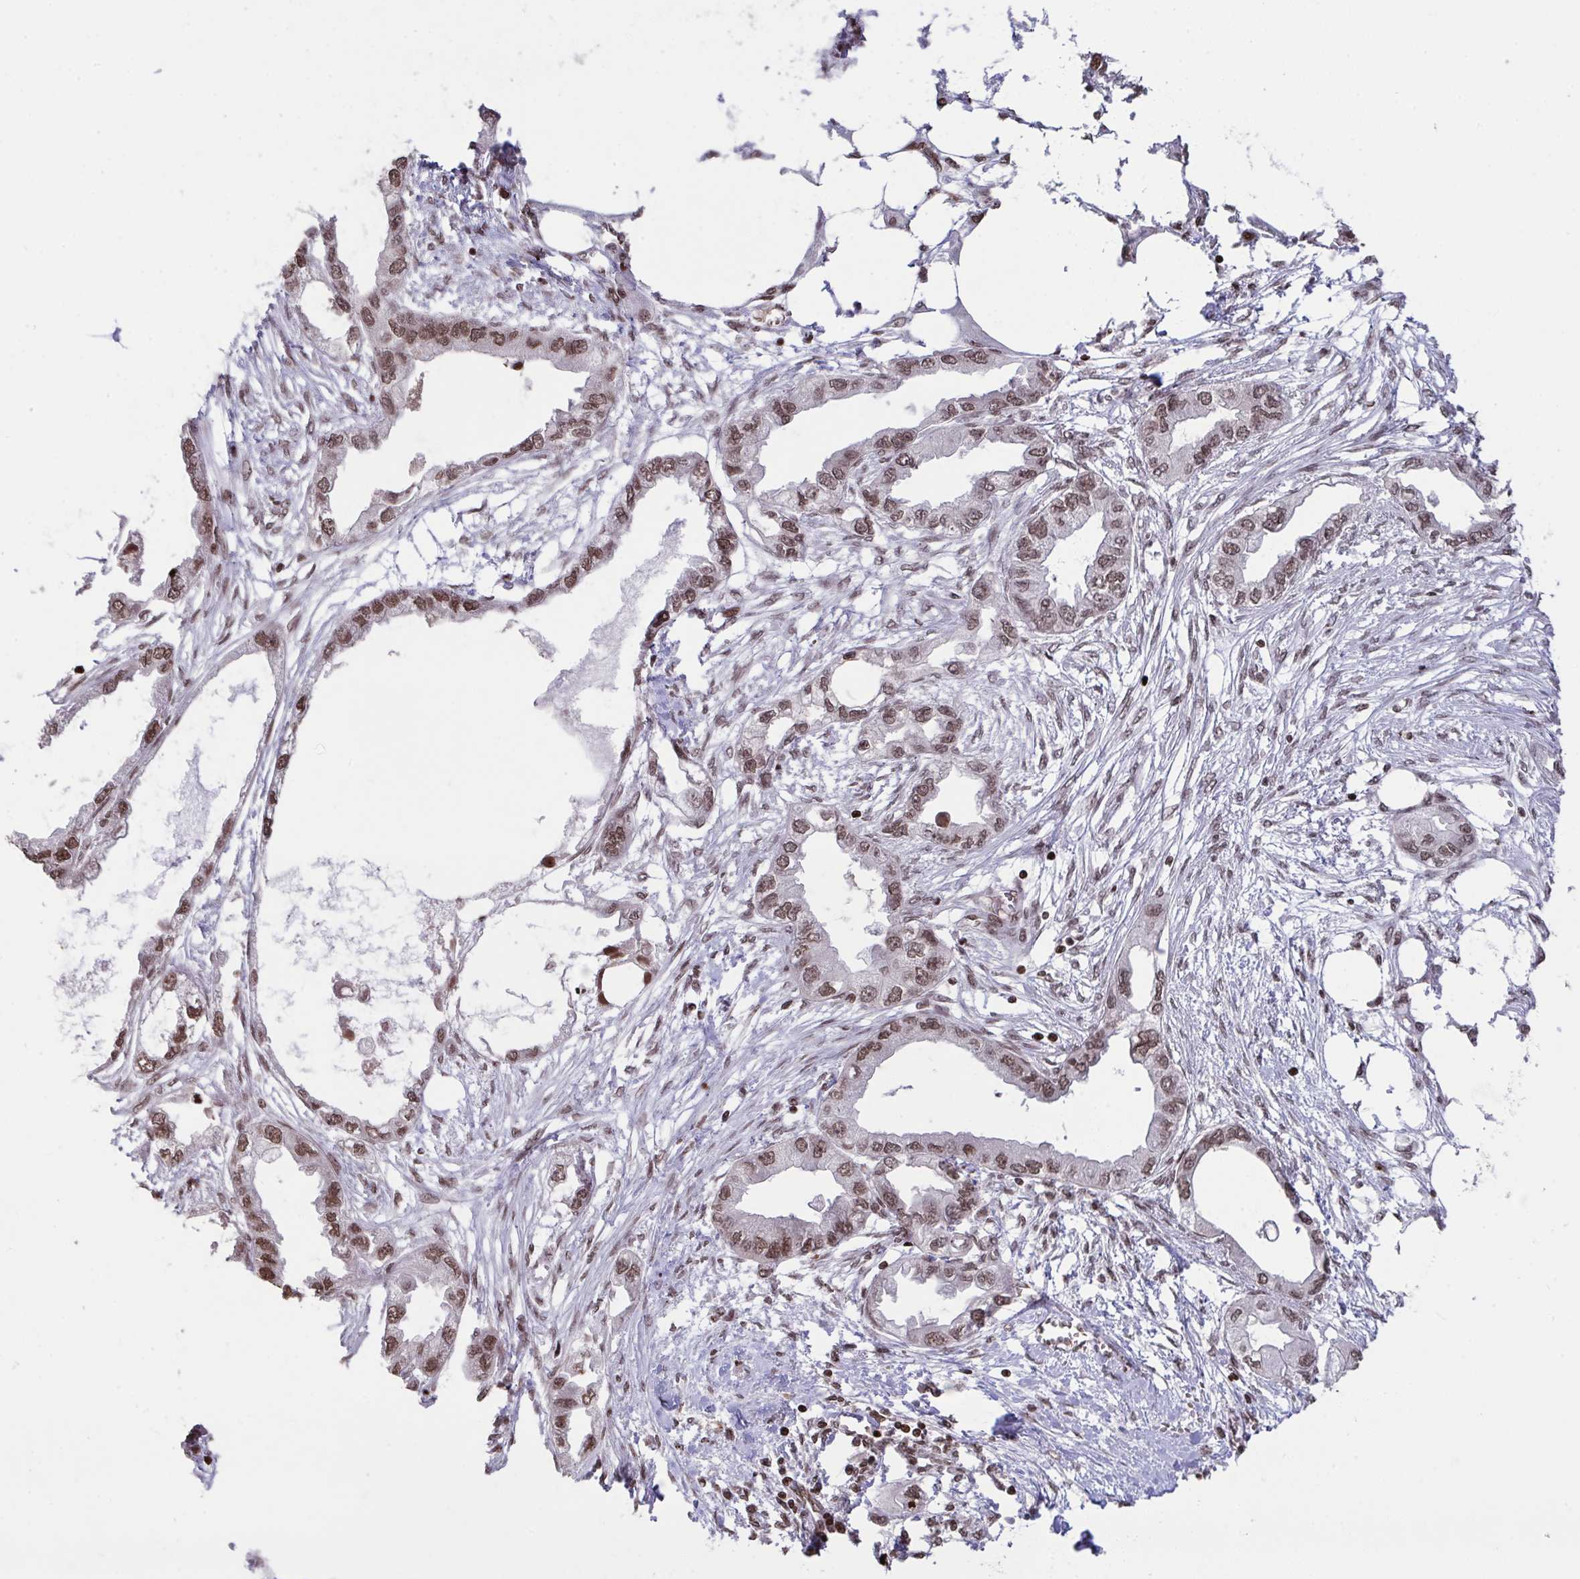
{"staining": {"intensity": "moderate", "quantity": ">75%", "location": "nuclear"}, "tissue": "endometrial cancer", "cell_type": "Tumor cells", "image_type": "cancer", "snomed": [{"axis": "morphology", "description": "Adenocarcinoma, NOS"}, {"axis": "morphology", "description": "Adenocarcinoma, metastatic, NOS"}, {"axis": "topography", "description": "Adipose tissue"}, {"axis": "topography", "description": "Endometrium"}], "caption": "This image reveals IHC staining of human metastatic adenocarcinoma (endometrial), with medium moderate nuclear staining in approximately >75% of tumor cells.", "gene": "NIP7", "patient": {"sex": "female", "age": 67}}